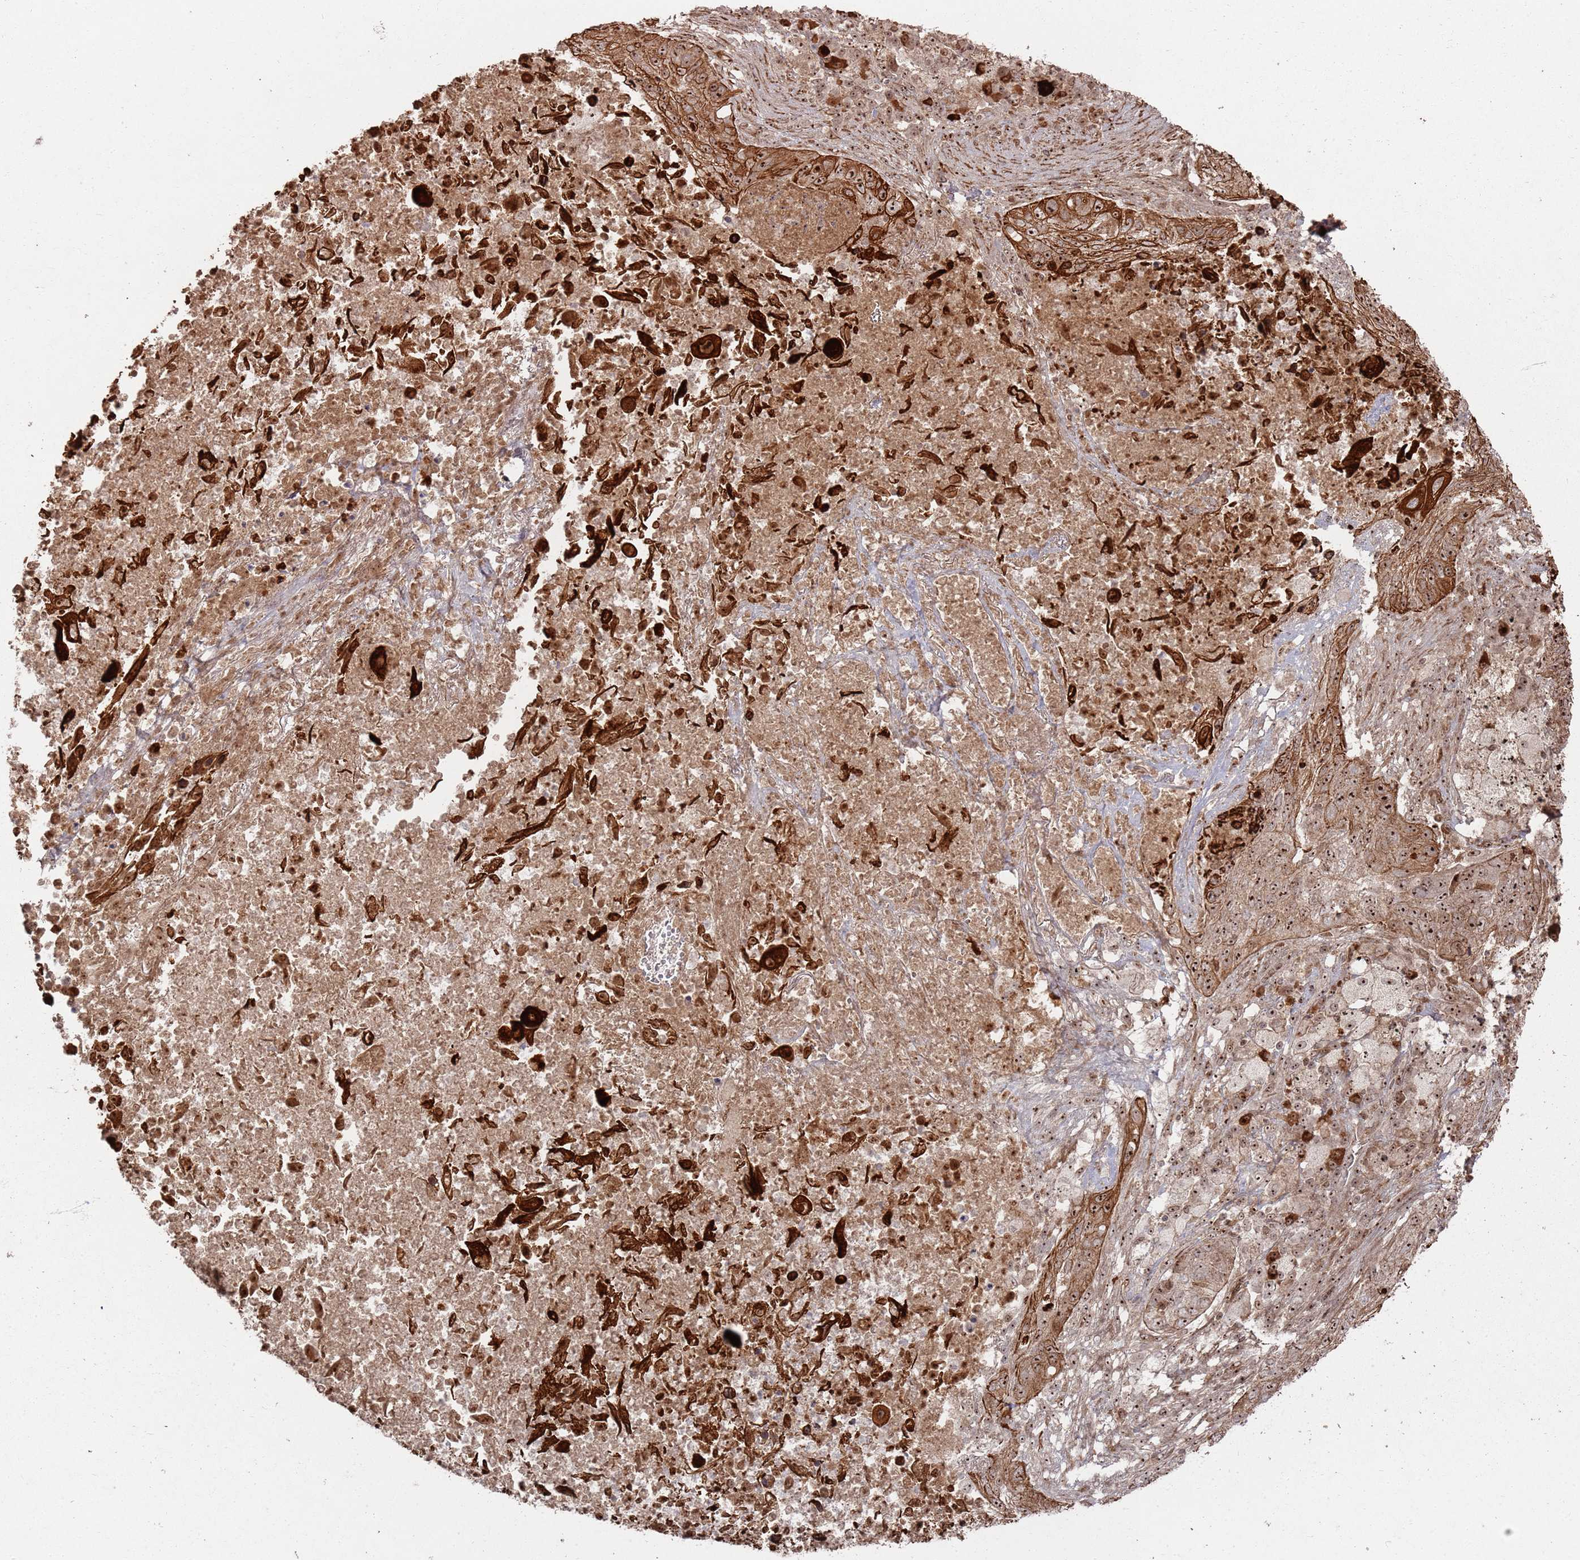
{"staining": {"intensity": "strong", "quantity": ">75%", "location": "cytoplasmic/membranous,nuclear"}, "tissue": "lung cancer", "cell_type": "Tumor cells", "image_type": "cancer", "snomed": [{"axis": "morphology", "description": "Squamous cell carcinoma, NOS"}, {"axis": "topography", "description": "Lung"}], "caption": "An immunohistochemistry (IHC) histopathology image of tumor tissue is shown. Protein staining in brown highlights strong cytoplasmic/membranous and nuclear positivity in lung cancer within tumor cells.", "gene": "UTP11", "patient": {"sex": "female", "age": 63}}